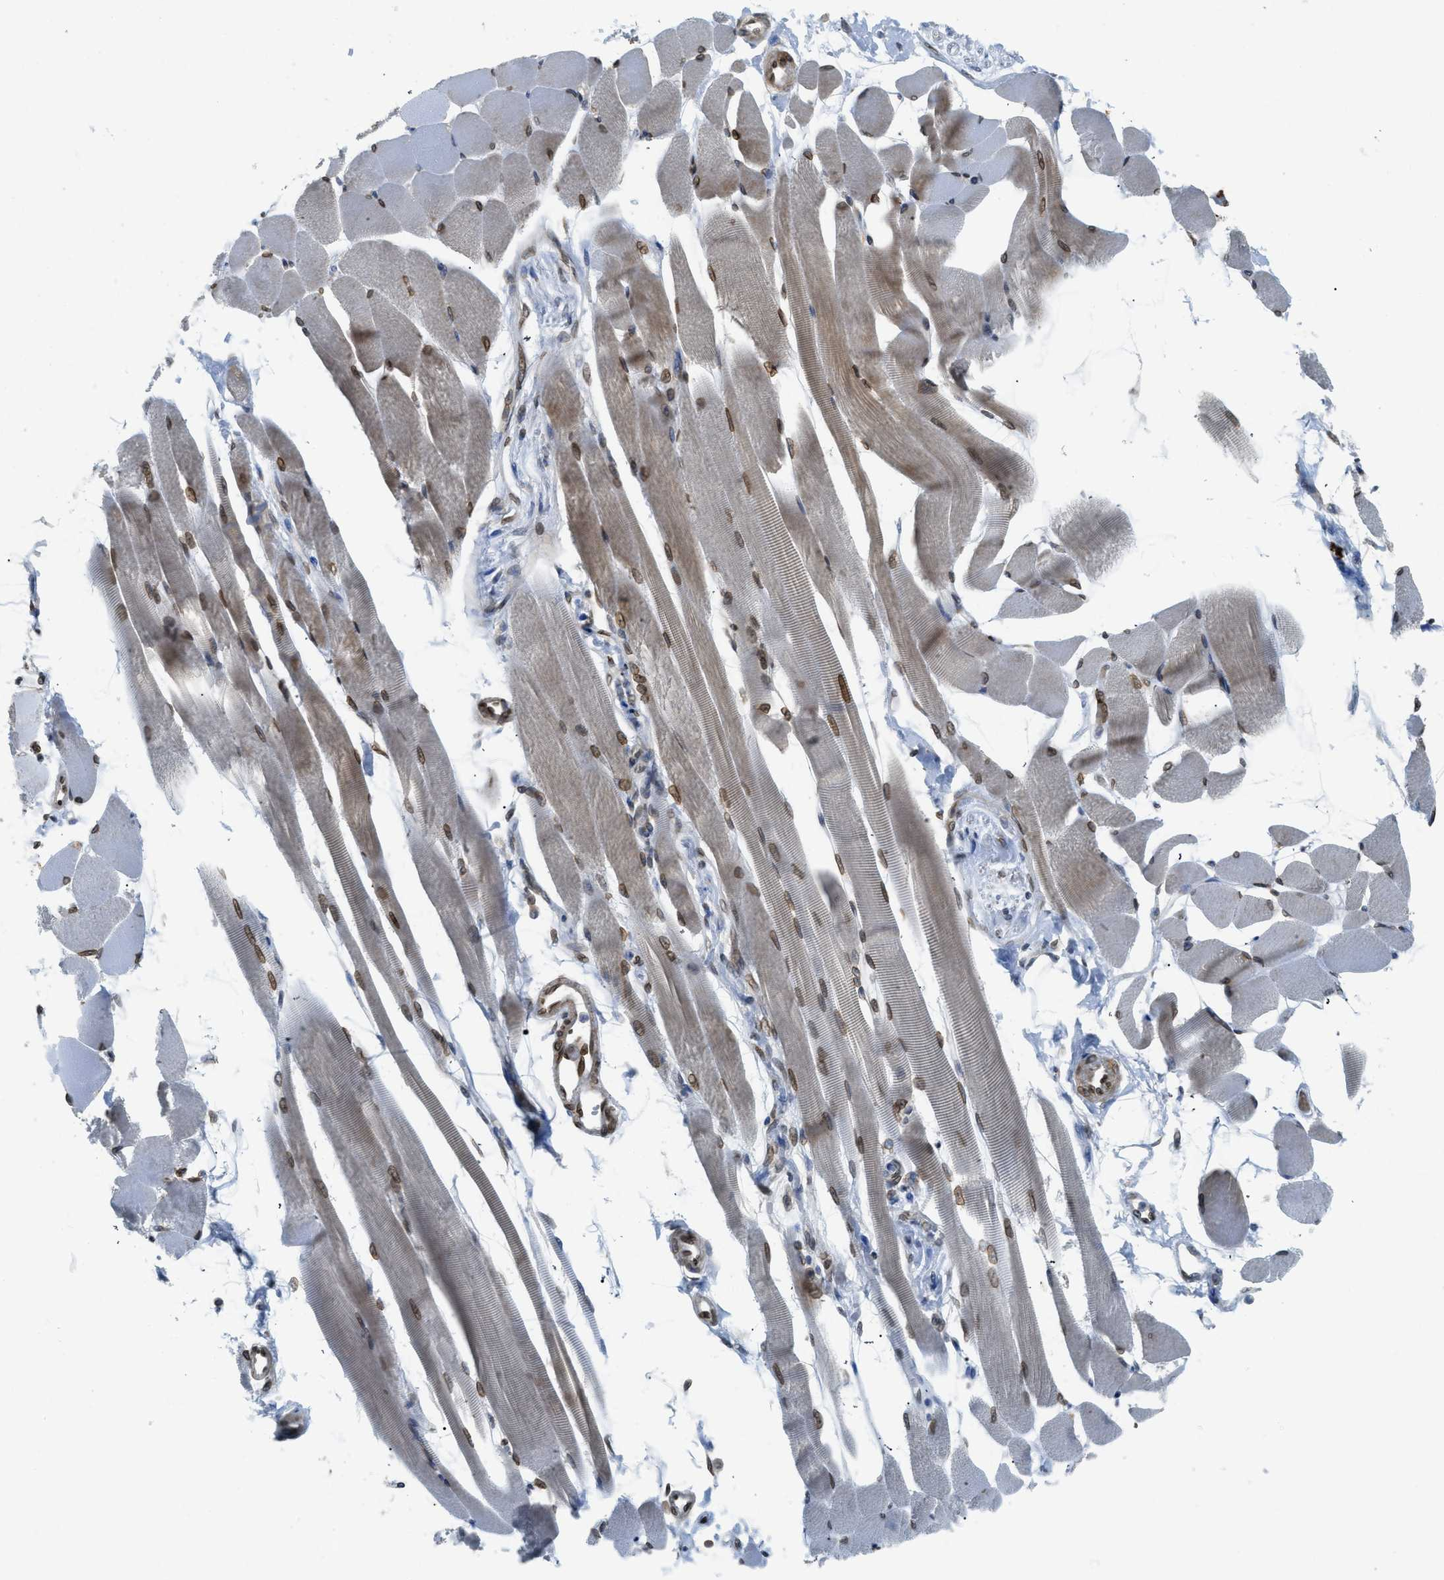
{"staining": {"intensity": "moderate", "quantity": "25%-75%", "location": "cytoplasmic/membranous"}, "tissue": "skeletal muscle", "cell_type": "Myocytes", "image_type": "normal", "snomed": [{"axis": "morphology", "description": "Normal tissue, NOS"}, {"axis": "topography", "description": "Skeletal muscle"}, {"axis": "topography", "description": "Peripheral nerve tissue"}], "caption": "Benign skeletal muscle exhibits moderate cytoplasmic/membranous positivity in approximately 25%-75% of myocytes (Stains: DAB (3,3'-diaminobenzidine) in brown, nuclei in blue, Microscopy: brightfield microscopy at high magnification)..", "gene": "EIF2AK3", "patient": {"sex": "female", "age": 84}}